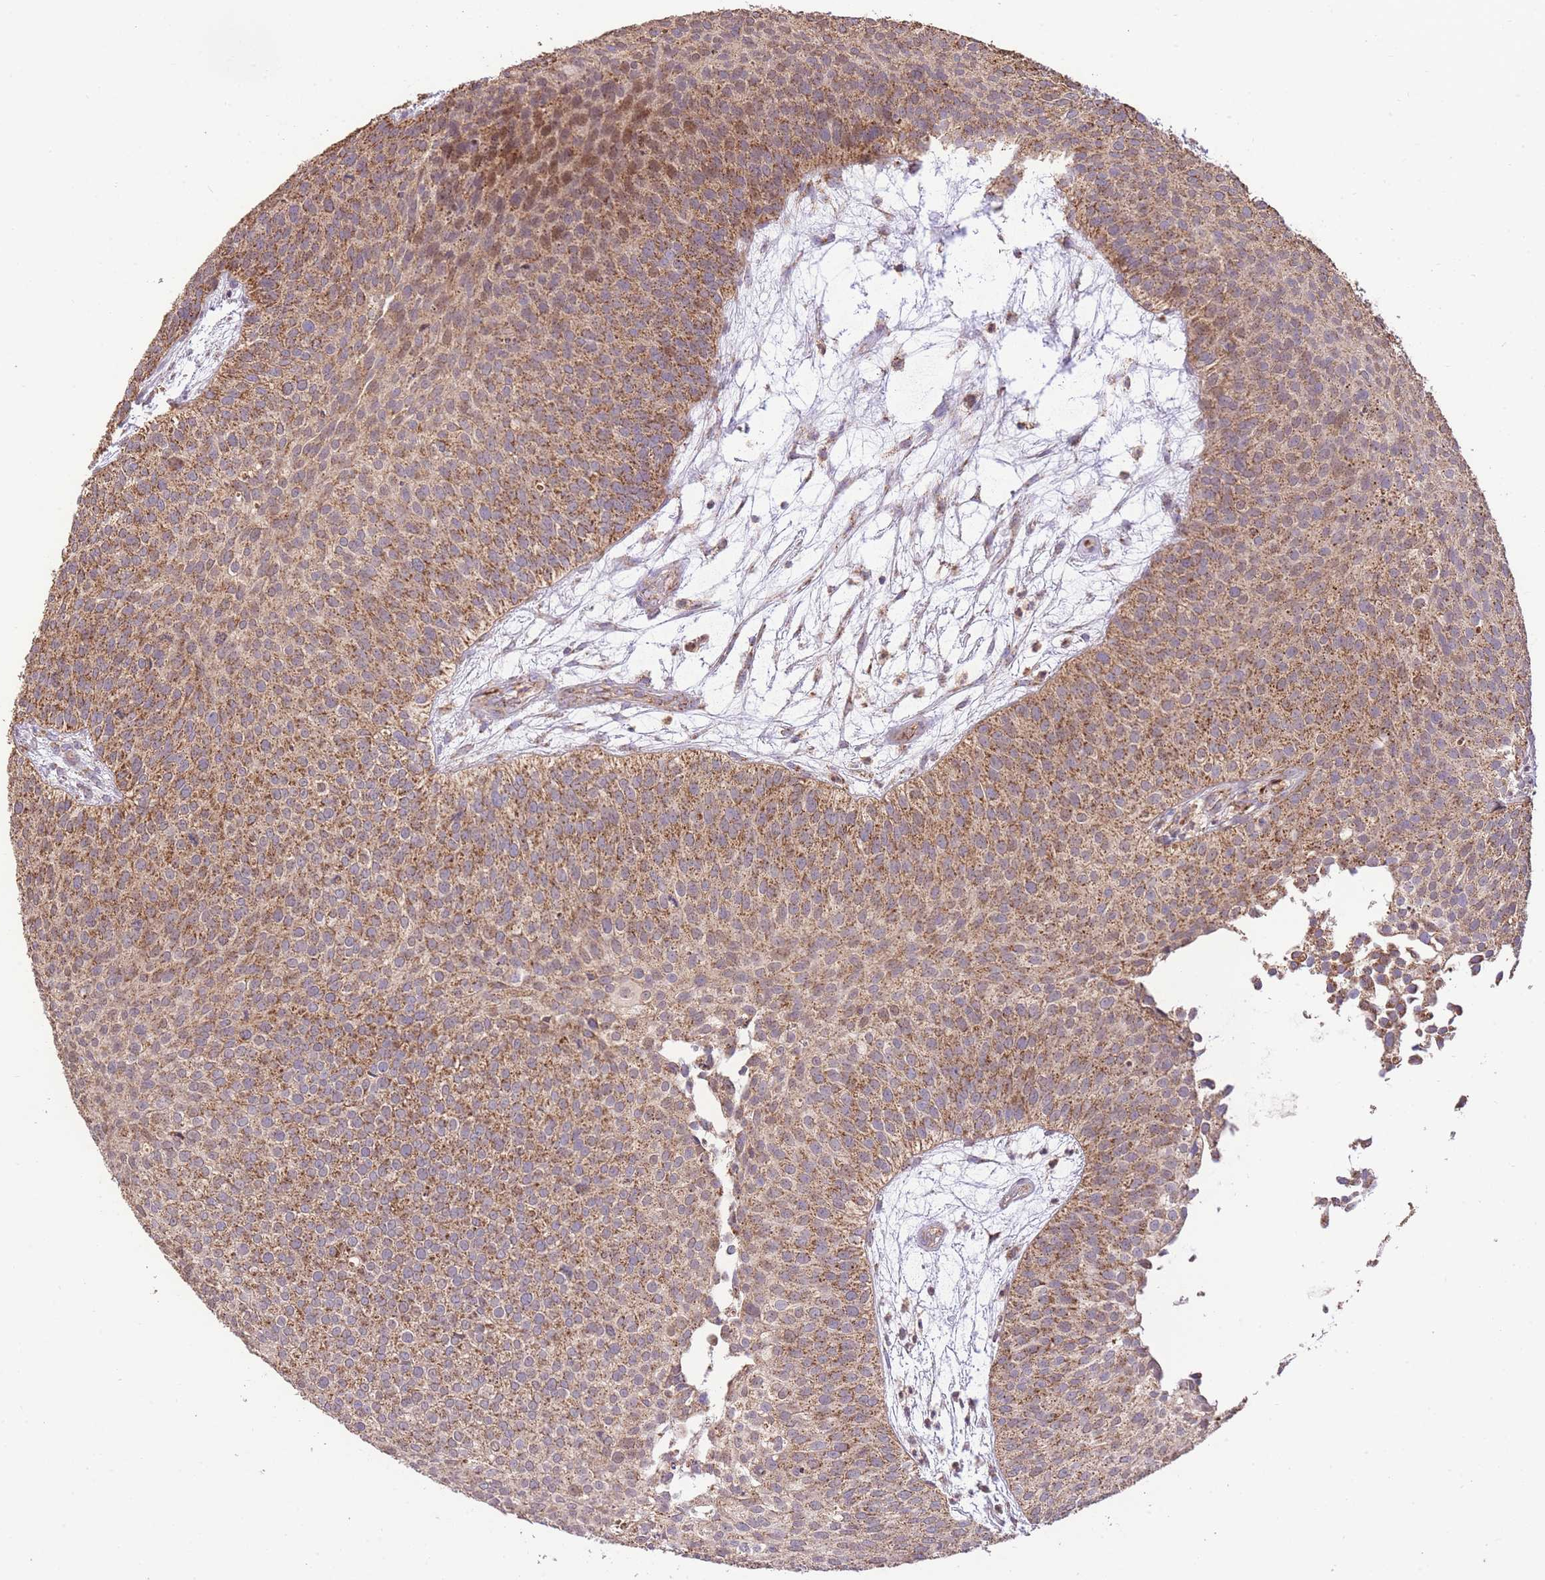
{"staining": {"intensity": "moderate", "quantity": ">75%", "location": "cytoplasmic/membranous"}, "tissue": "urothelial cancer", "cell_type": "Tumor cells", "image_type": "cancer", "snomed": [{"axis": "morphology", "description": "Urothelial carcinoma, Low grade"}, {"axis": "topography", "description": "Urinary bladder"}], "caption": "IHC micrograph of low-grade urothelial carcinoma stained for a protein (brown), which exhibits medium levels of moderate cytoplasmic/membranous positivity in about >75% of tumor cells.", "gene": "PREP", "patient": {"sex": "male", "age": 84}}